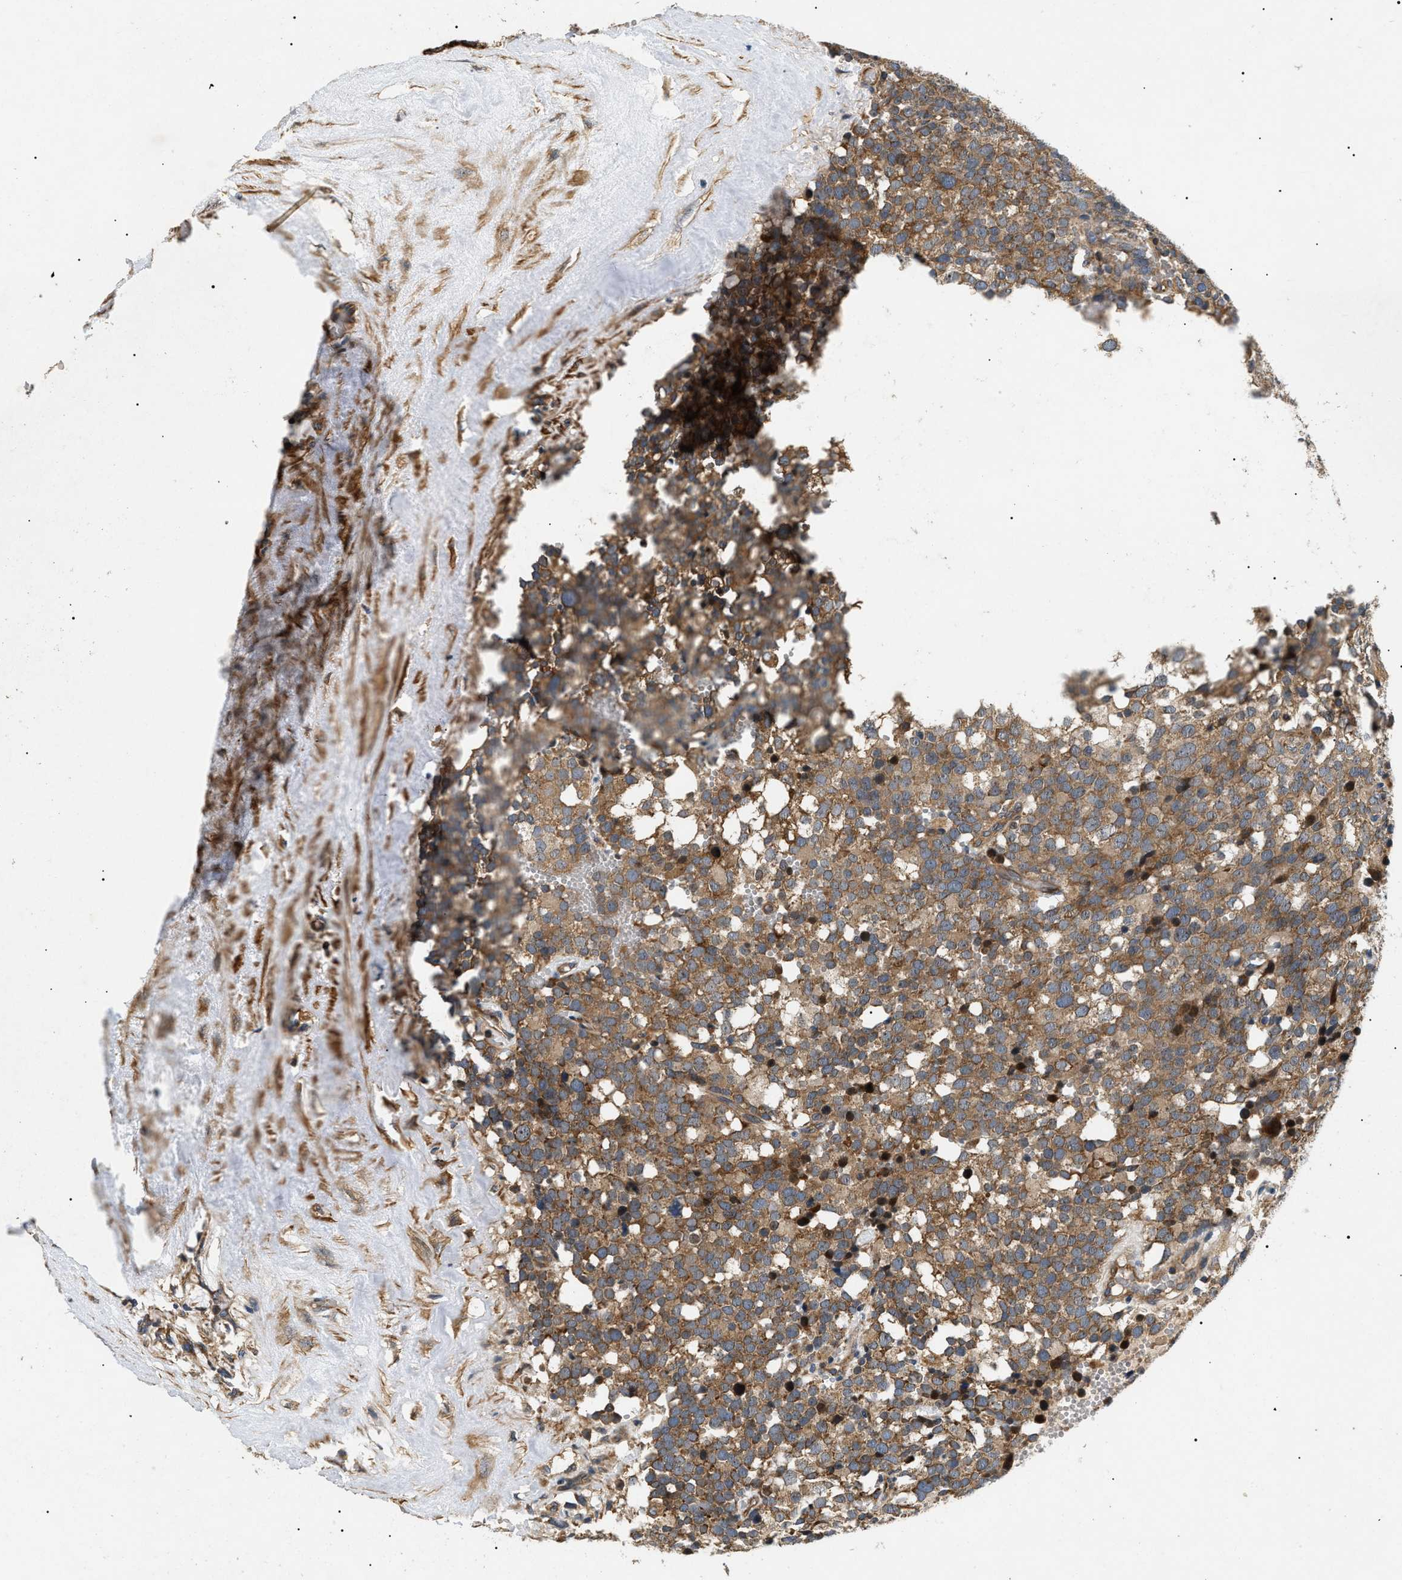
{"staining": {"intensity": "moderate", "quantity": ">75%", "location": "cytoplasmic/membranous"}, "tissue": "testis cancer", "cell_type": "Tumor cells", "image_type": "cancer", "snomed": [{"axis": "morphology", "description": "Seminoma, NOS"}, {"axis": "topography", "description": "Testis"}], "caption": "High-power microscopy captured an immunohistochemistry (IHC) image of testis seminoma, revealing moderate cytoplasmic/membranous positivity in about >75% of tumor cells.", "gene": "PPM1B", "patient": {"sex": "male", "age": 71}}